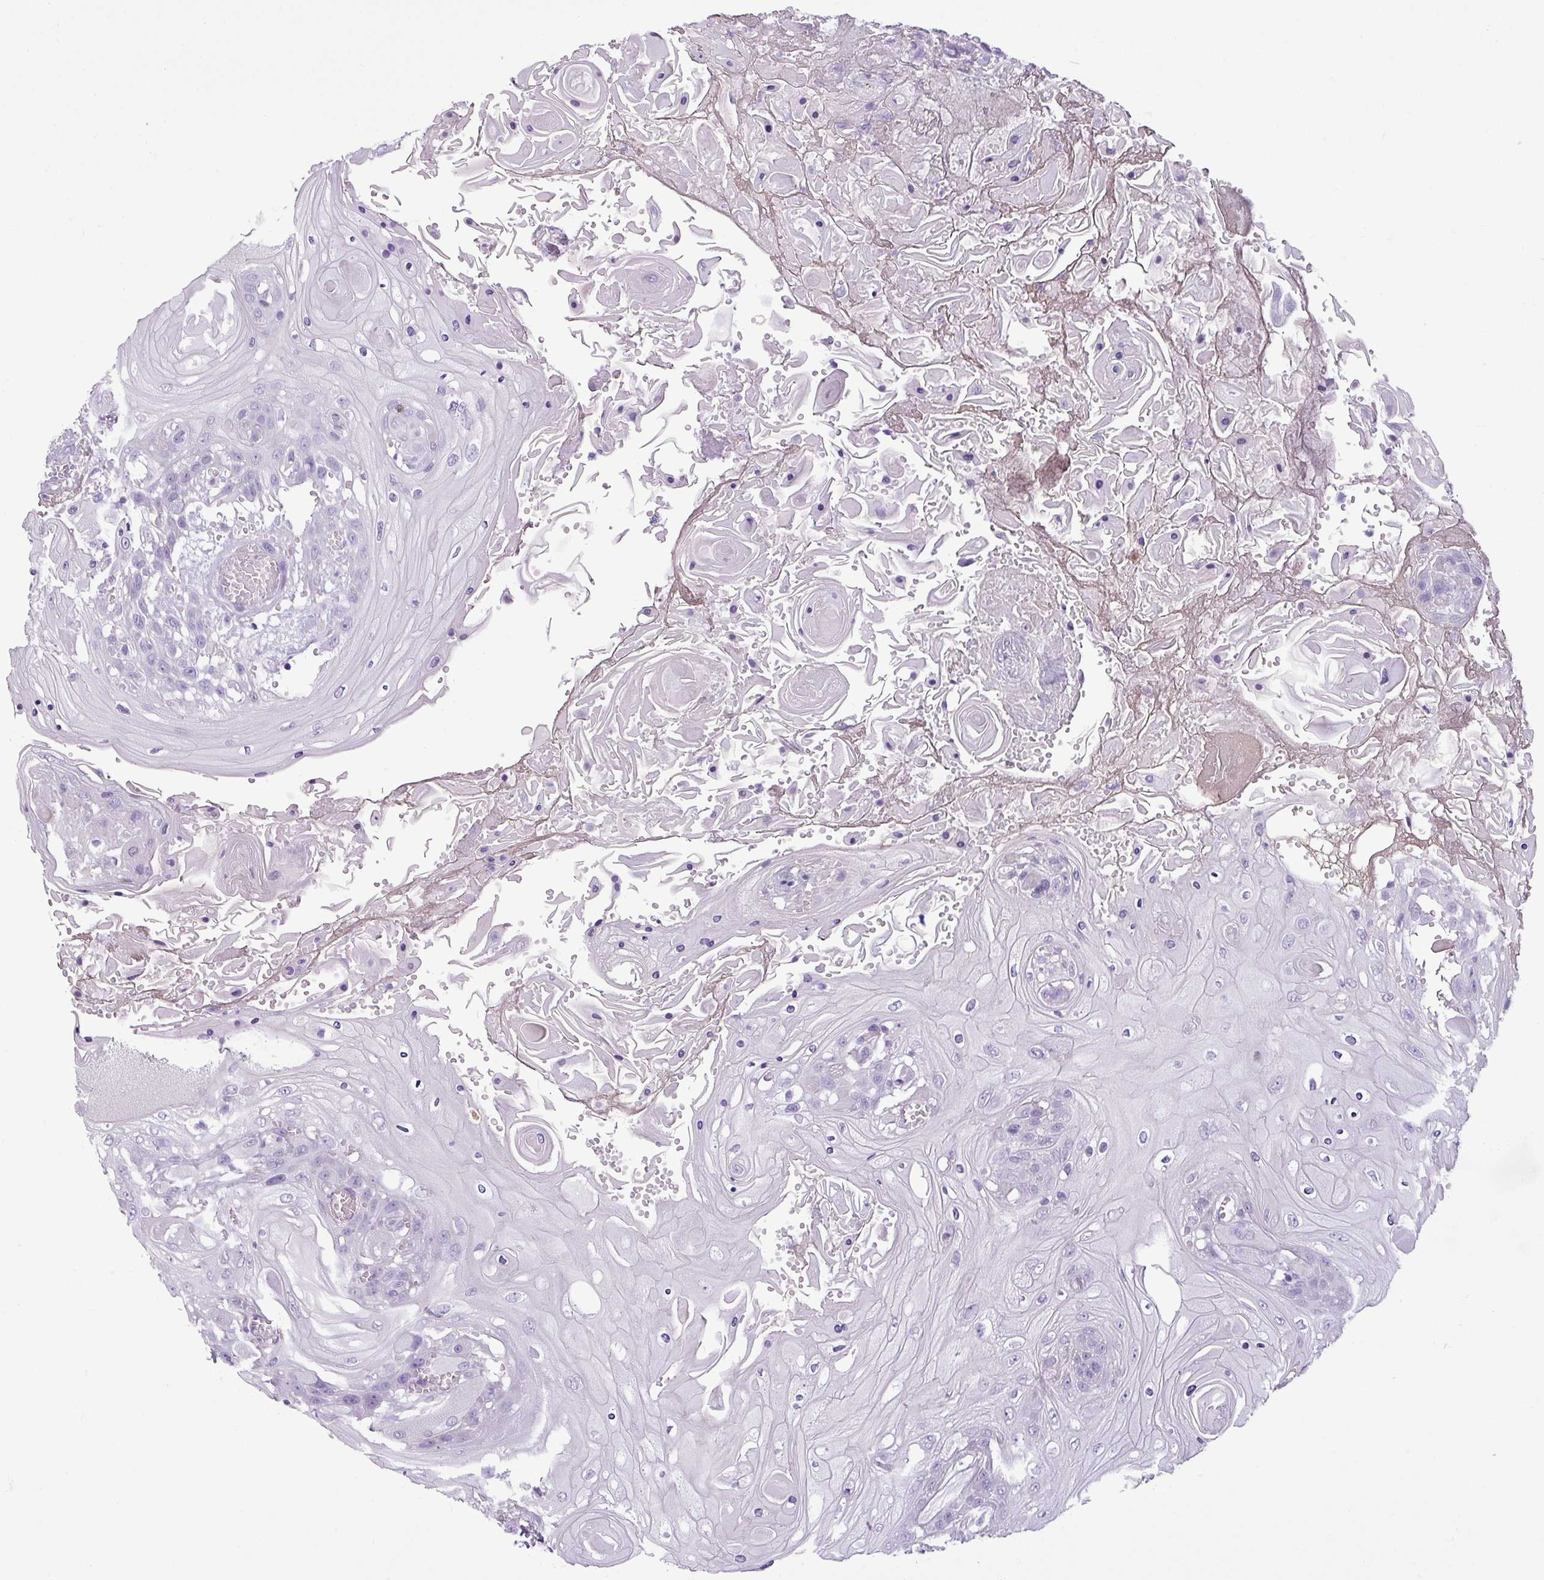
{"staining": {"intensity": "negative", "quantity": "none", "location": "none"}, "tissue": "head and neck cancer", "cell_type": "Tumor cells", "image_type": "cancer", "snomed": [{"axis": "morphology", "description": "Squamous cell carcinoma, NOS"}, {"axis": "topography", "description": "Head-Neck"}], "caption": "Immunohistochemistry of head and neck cancer exhibits no staining in tumor cells. (Brightfield microscopy of DAB (3,3'-diaminobenzidine) IHC at high magnification).", "gene": "CDH16", "patient": {"sex": "female", "age": 43}}